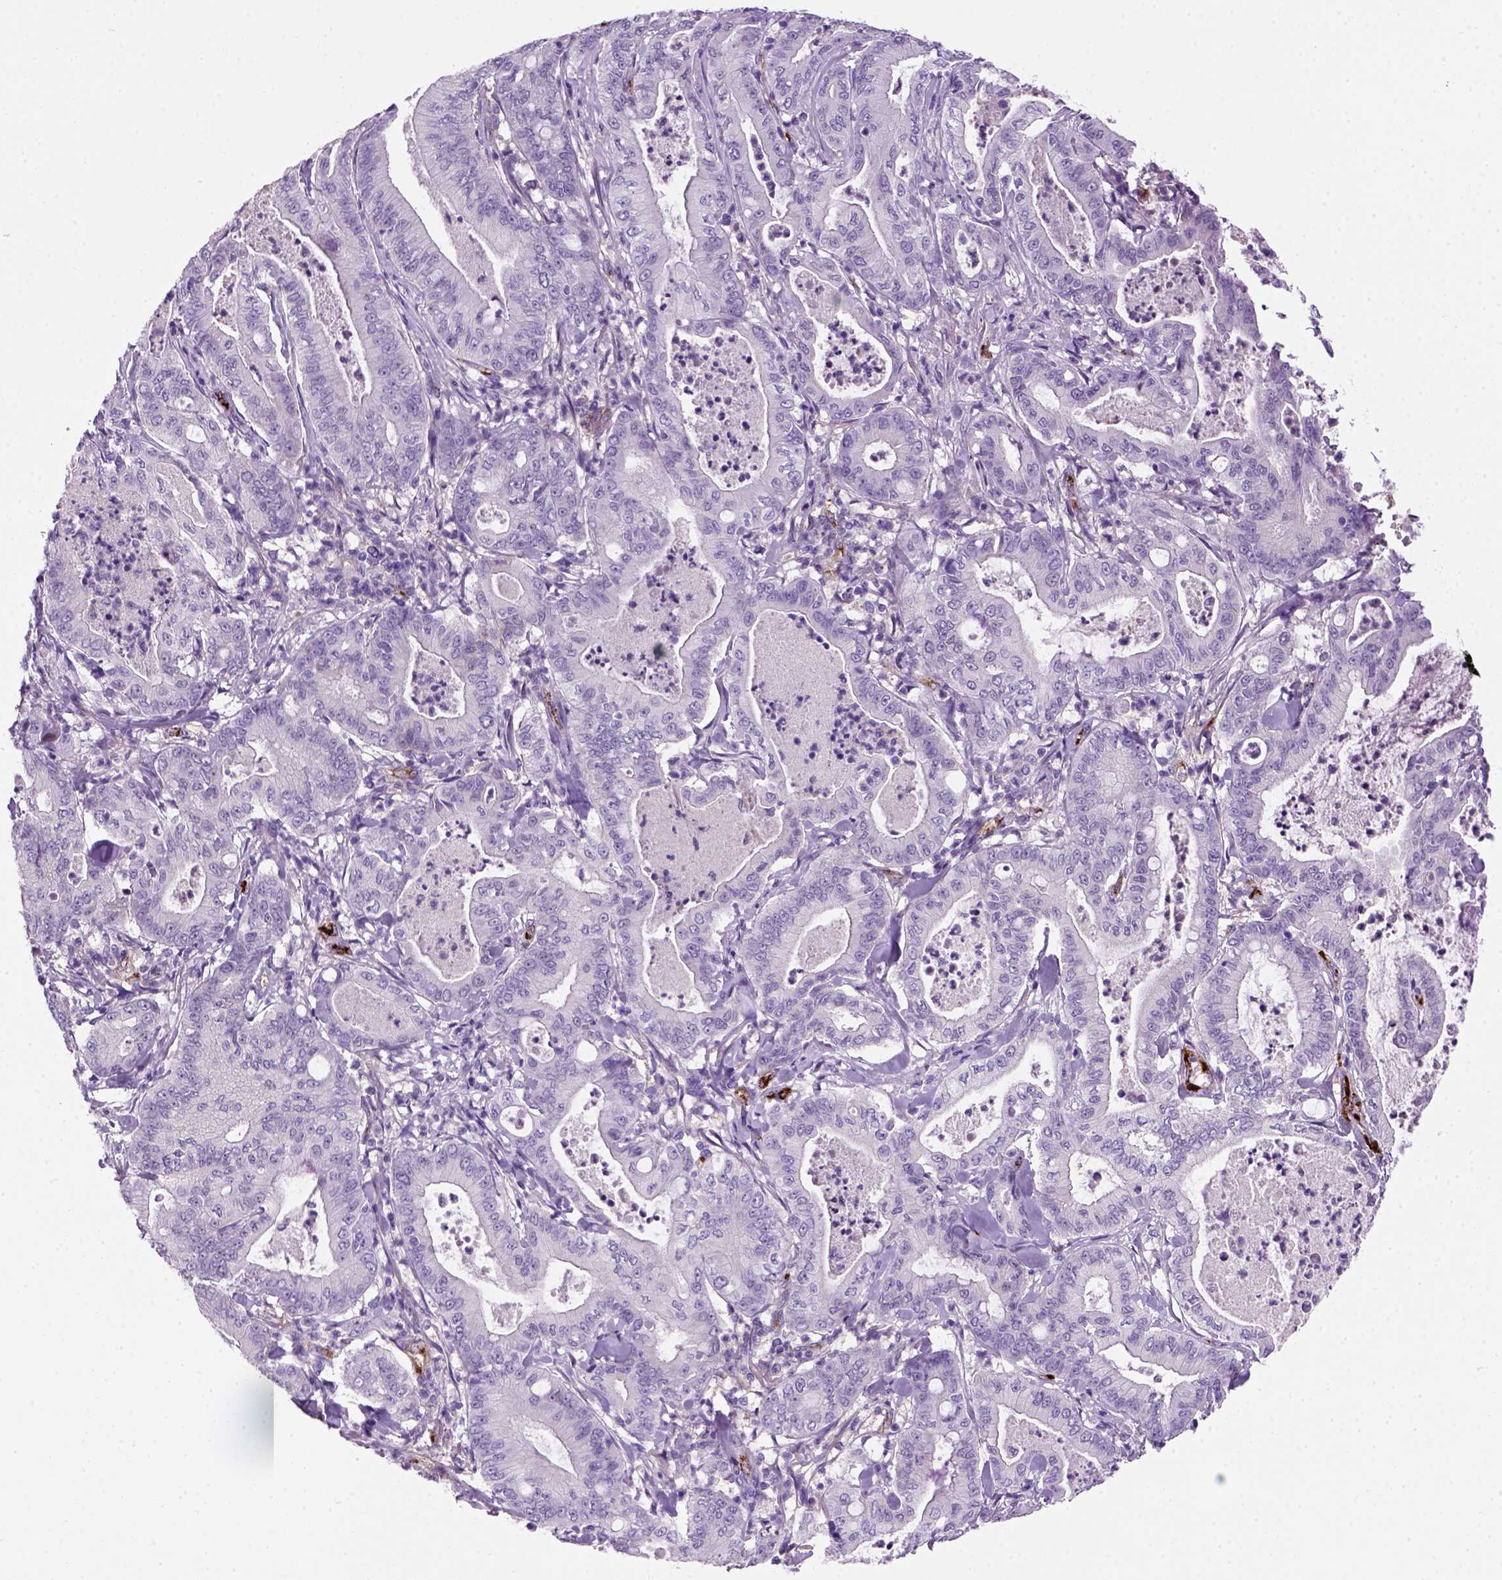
{"staining": {"intensity": "negative", "quantity": "none", "location": "none"}, "tissue": "pancreatic cancer", "cell_type": "Tumor cells", "image_type": "cancer", "snomed": [{"axis": "morphology", "description": "Adenocarcinoma, NOS"}, {"axis": "topography", "description": "Pancreas"}], "caption": "Adenocarcinoma (pancreatic) was stained to show a protein in brown. There is no significant positivity in tumor cells. (Brightfield microscopy of DAB immunohistochemistry (IHC) at high magnification).", "gene": "VWF", "patient": {"sex": "male", "age": 71}}